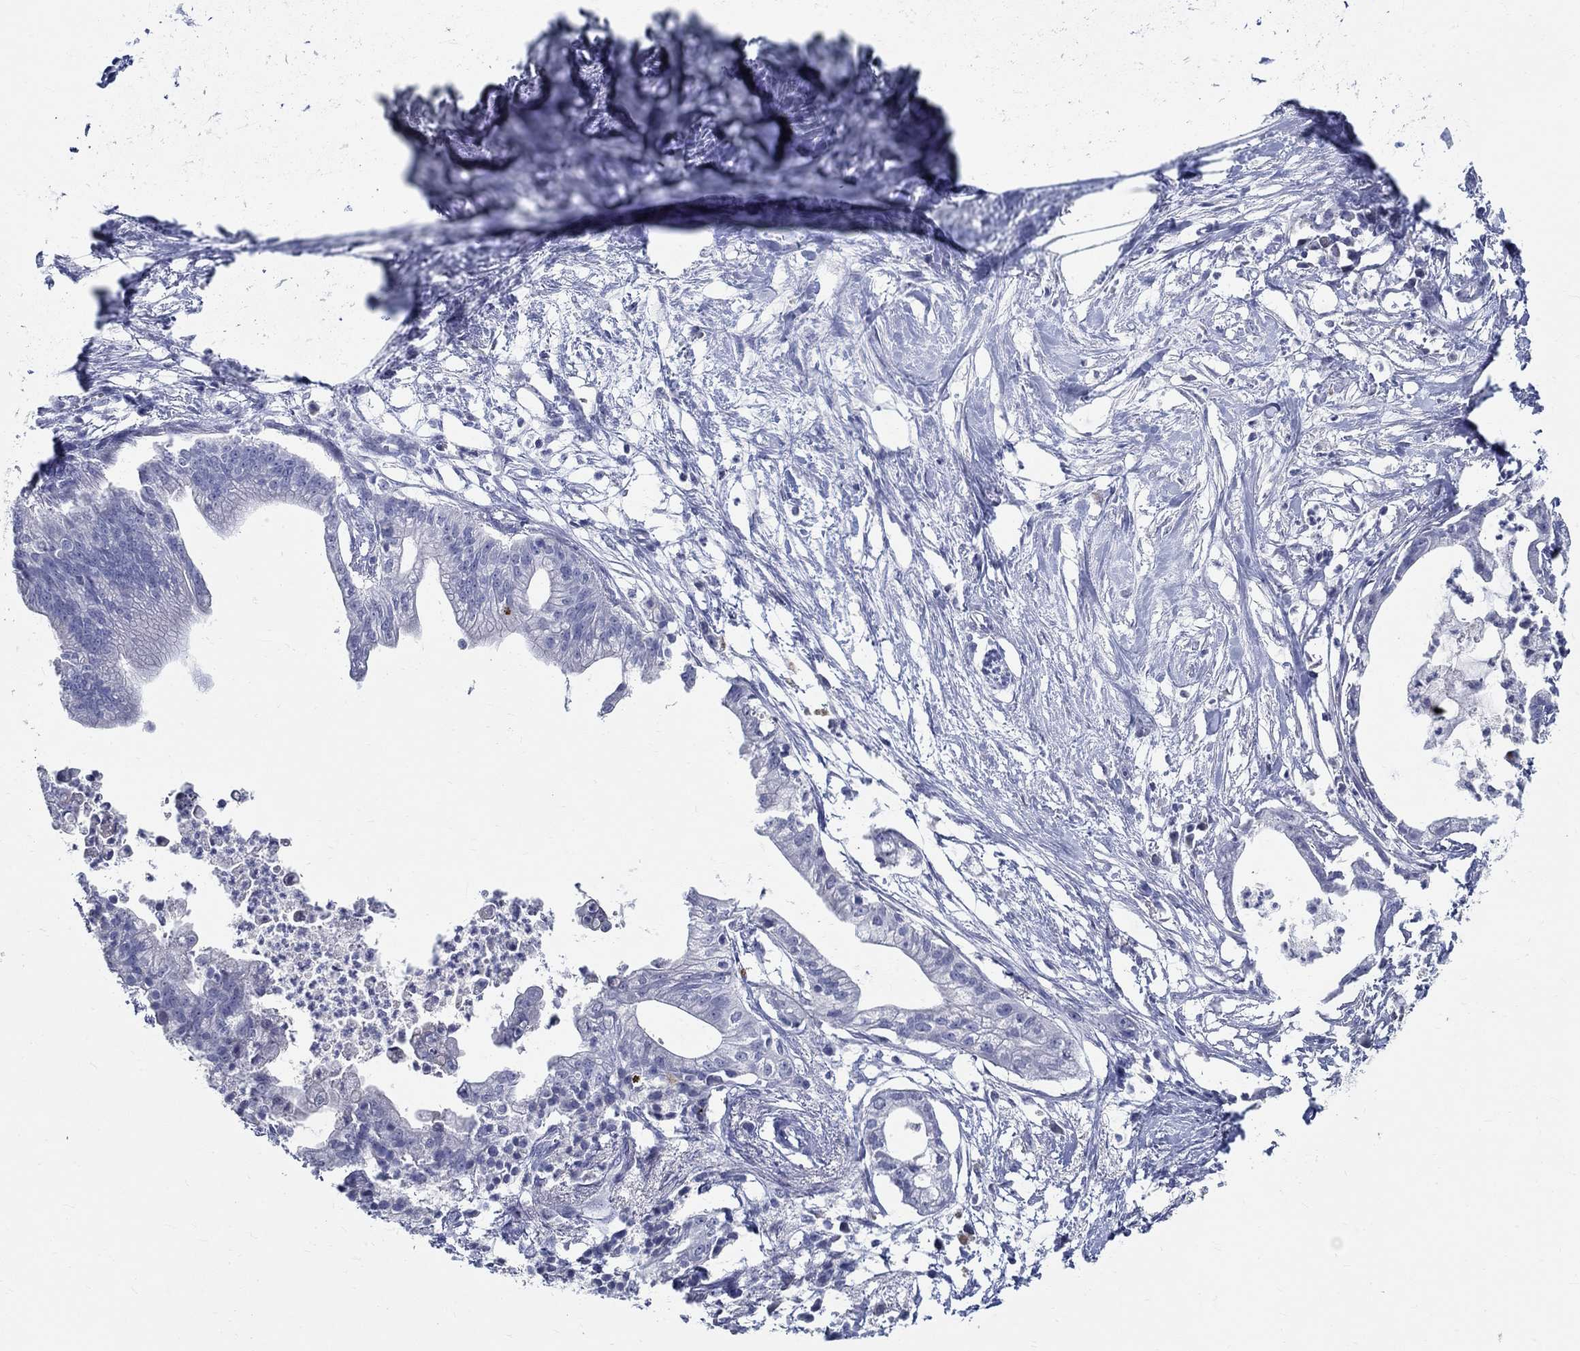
{"staining": {"intensity": "negative", "quantity": "none", "location": "none"}, "tissue": "pancreatic cancer", "cell_type": "Tumor cells", "image_type": "cancer", "snomed": [{"axis": "morphology", "description": "Normal tissue, NOS"}, {"axis": "morphology", "description": "Adenocarcinoma, NOS"}, {"axis": "topography", "description": "Pancreas"}], "caption": "Tumor cells show no significant protein expression in pancreatic cancer (adenocarcinoma).", "gene": "CETN1", "patient": {"sex": "female", "age": 58}}